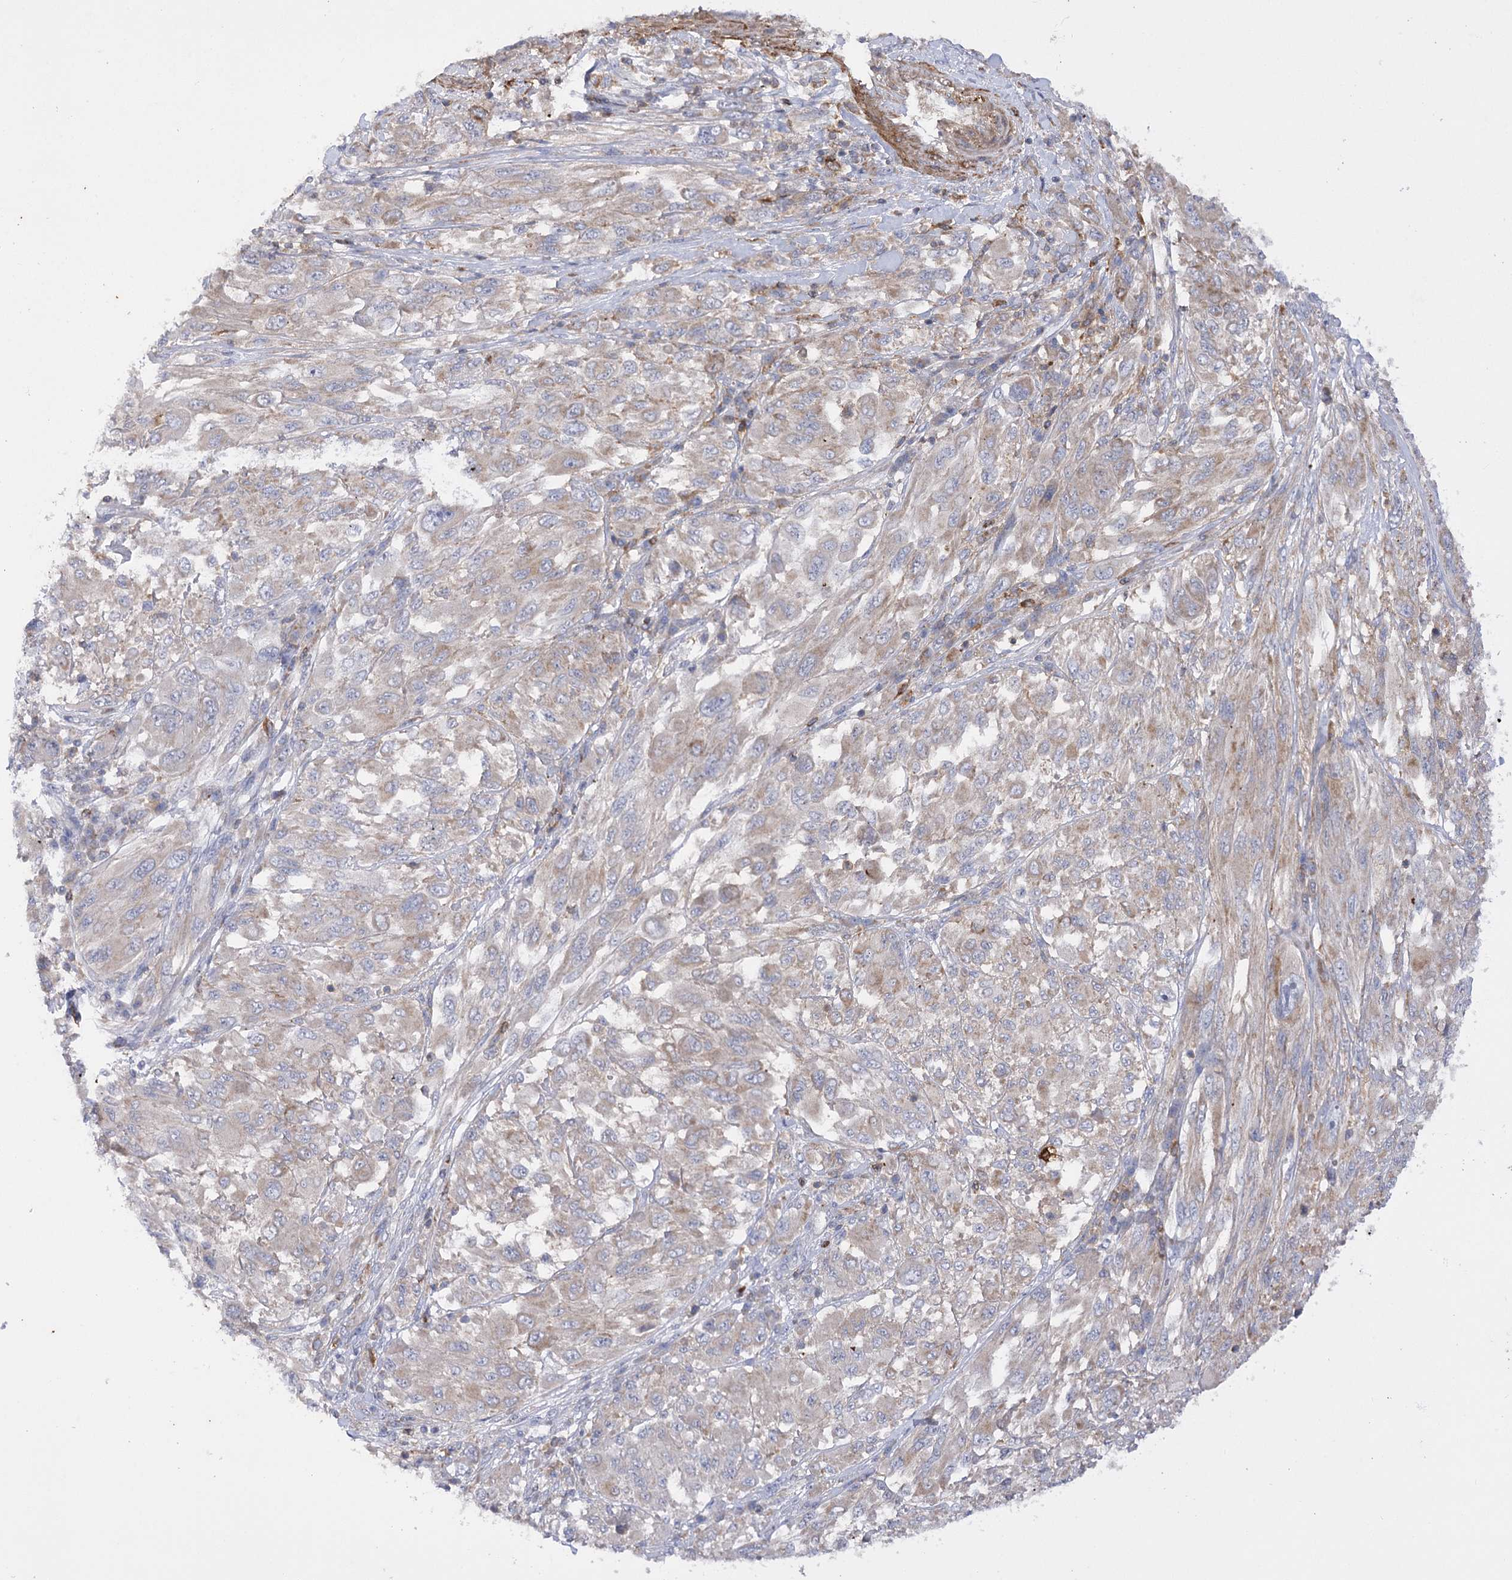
{"staining": {"intensity": "weak", "quantity": ">75%", "location": "cytoplasmic/membranous"}, "tissue": "melanoma", "cell_type": "Tumor cells", "image_type": "cancer", "snomed": [{"axis": "morphology", "description": "Malignant melanoma, NOS"}, {"axis": "topography", "description": "Skin"}], "caption": "A photomicrograph of human melanoma stained for a protein displays weak cytoplasmic/membranous brown staining in tumor cells. Nuclei are stained in blue.", "gene": "COX15", "patient": {"sex": "female", "age": 91}}